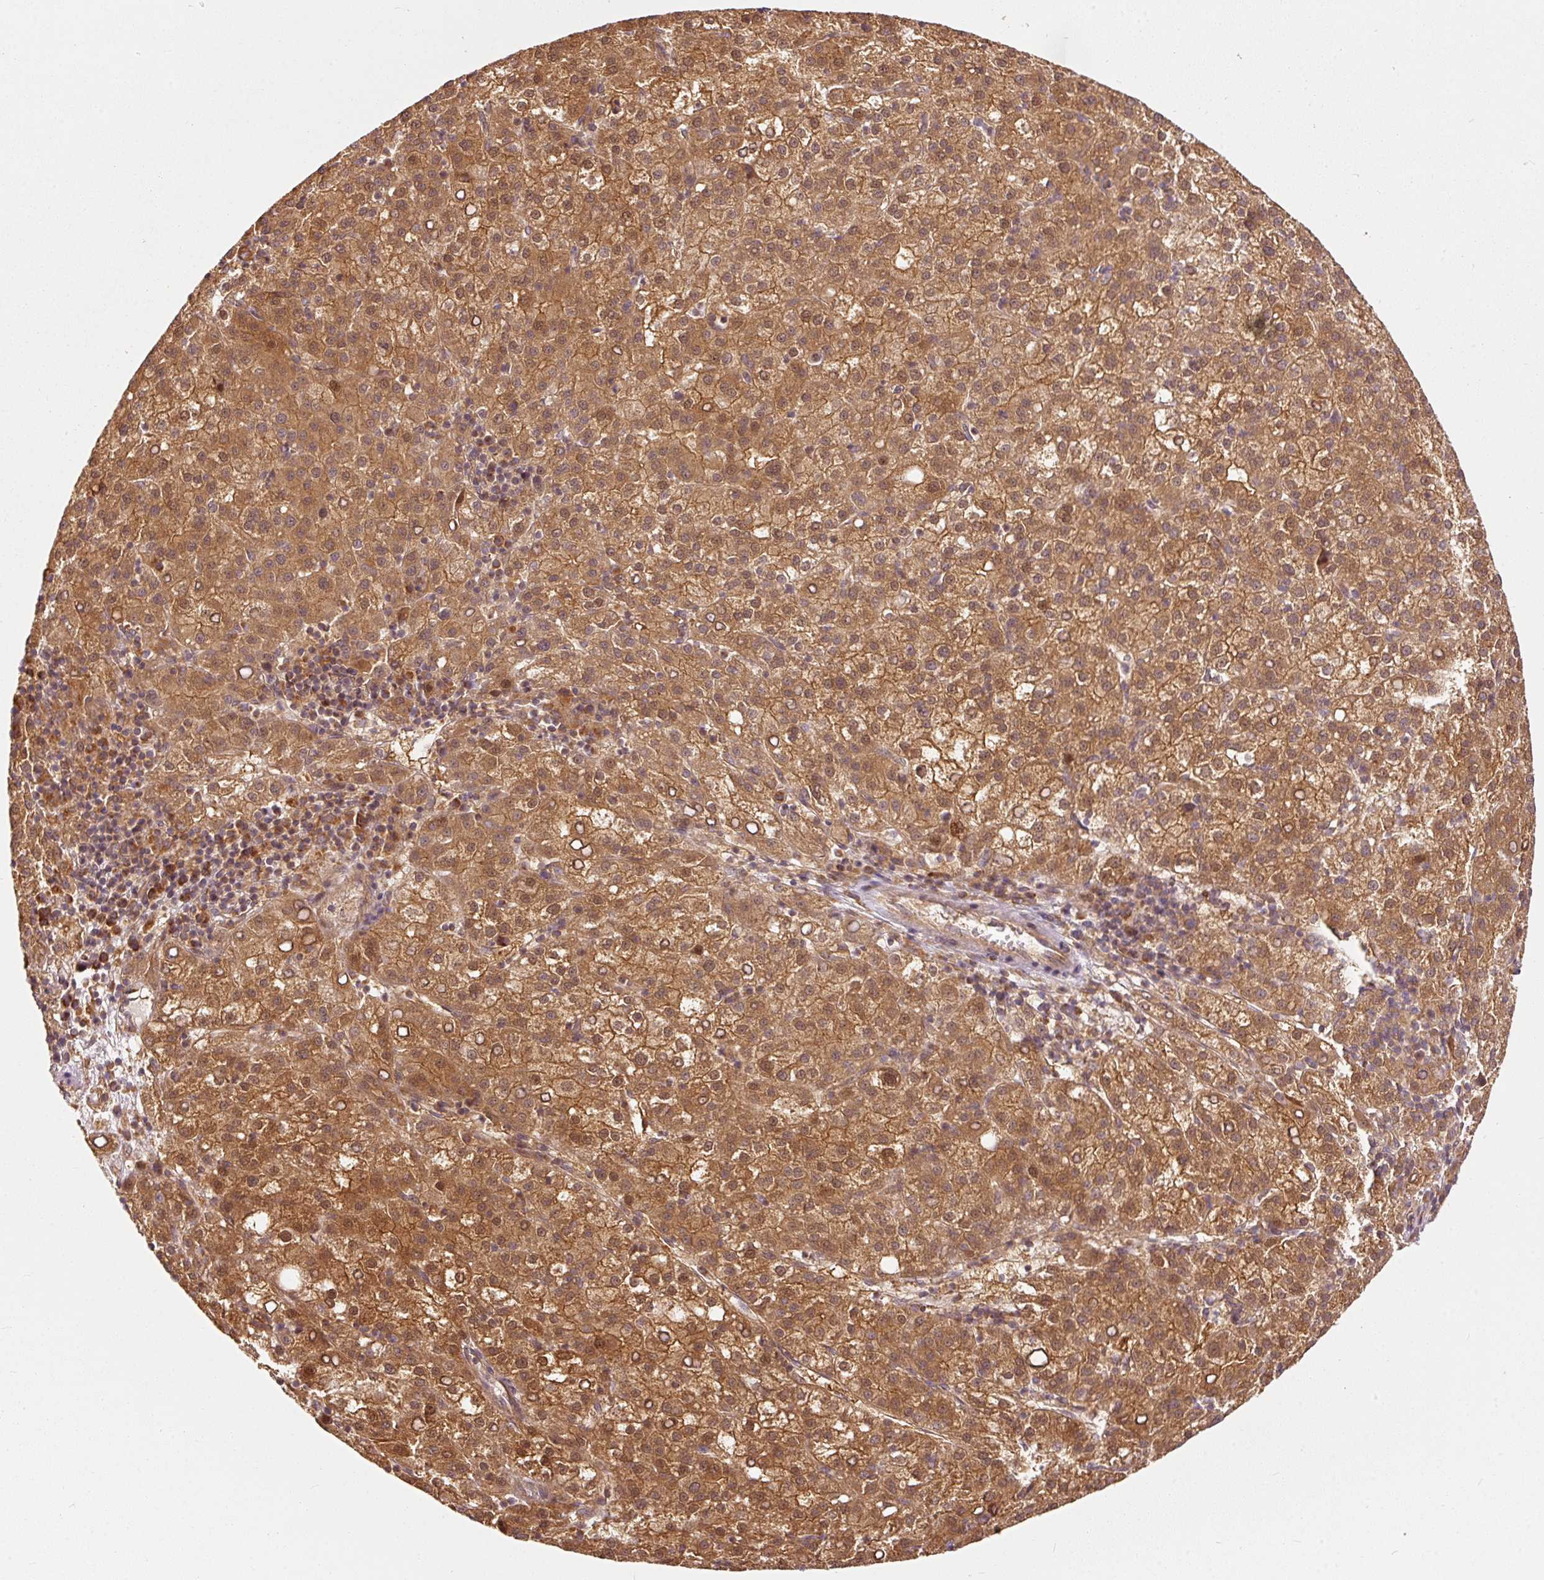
{"staining": {"intensity": "moderate", "quantity": ">75%", "location": "cytoplasmic/membranous,nuclear"}, "tissue": "liver cancer", "cell_type": "Tumor cells", "image_type": "cancer", "snomed": [{"axis": "morphology", "description": "Carcinoma, Hepatocellular, NOS"}, {"axis": "topography", "description": "Liver"}], "caption": "Immunohistochemistry (IHC) (DAB (3,3'-diaminobenzidine)) staining of hepatocellular carcinoma (liver) exhibits moderate cytoplasmic/membranous and nuclear protein staining in about >75% of tumor cells. (brown staining indicates protein expression, while blue staining denotes nuclei).", "gene": "EIF3B", "patient": {"sex": "female", "age": 58}}